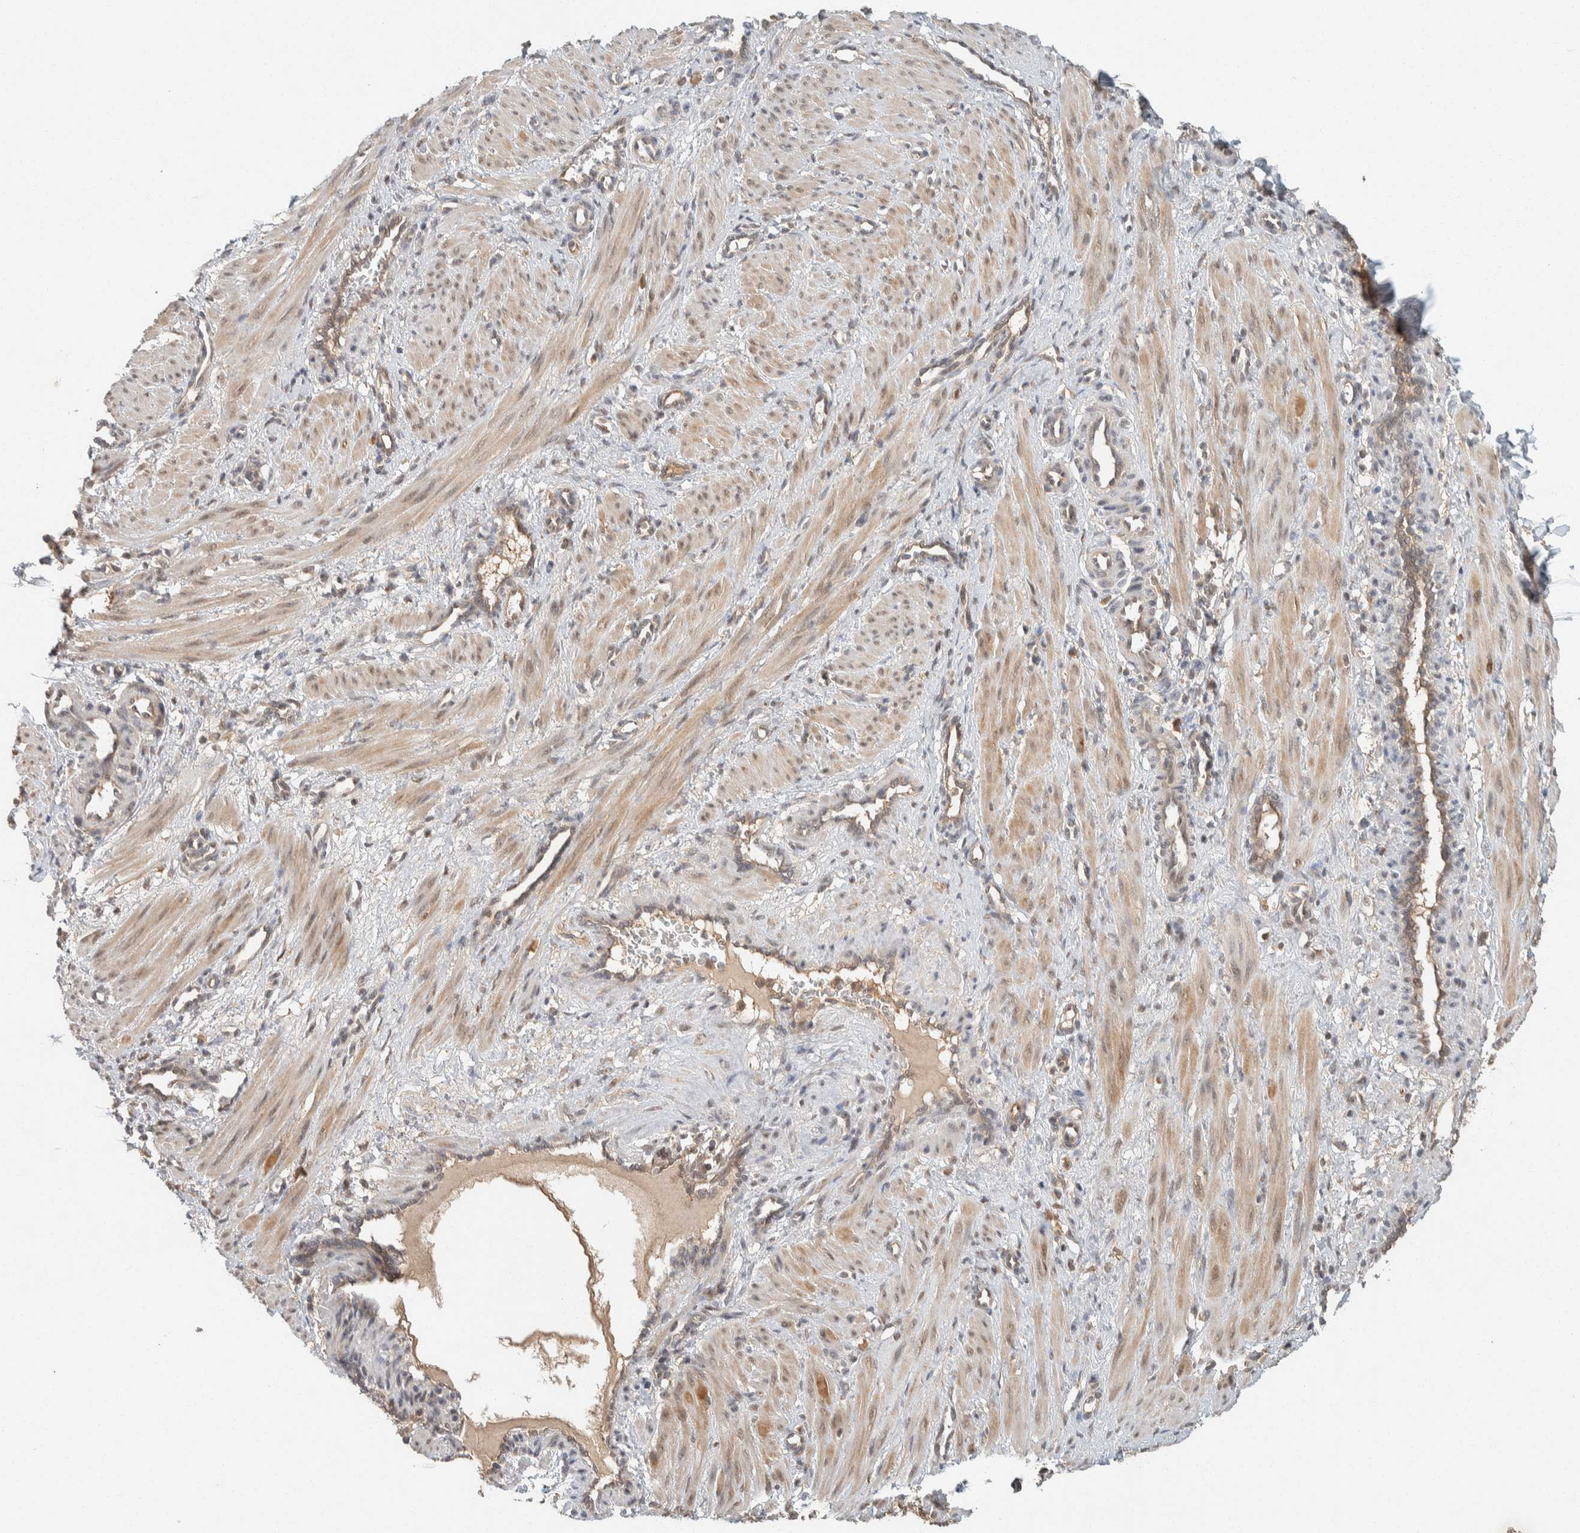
{"staining": {"intensity": "moderate", "quantity": "25%-75%", "location": "cytoplasmic/membranous"}, "tissue": "smooth muscle", "cell_type": "Smooth muscle cells", "image_type": "normal", "snomed": [{"axis": "morphology", "description": "Normal tissue, NOS"}, {"axis": "topography", "description": "Endometrium"}], "caption": "Immunohistochemical staining of unremarkable smooth muscle reveals moderate cytoplasmic/membranous protein positivity in approximately 25%-75% of smooth muscle cells.", "gene": "ZNF567", "patient": {"sex": "female", "age": 33}}